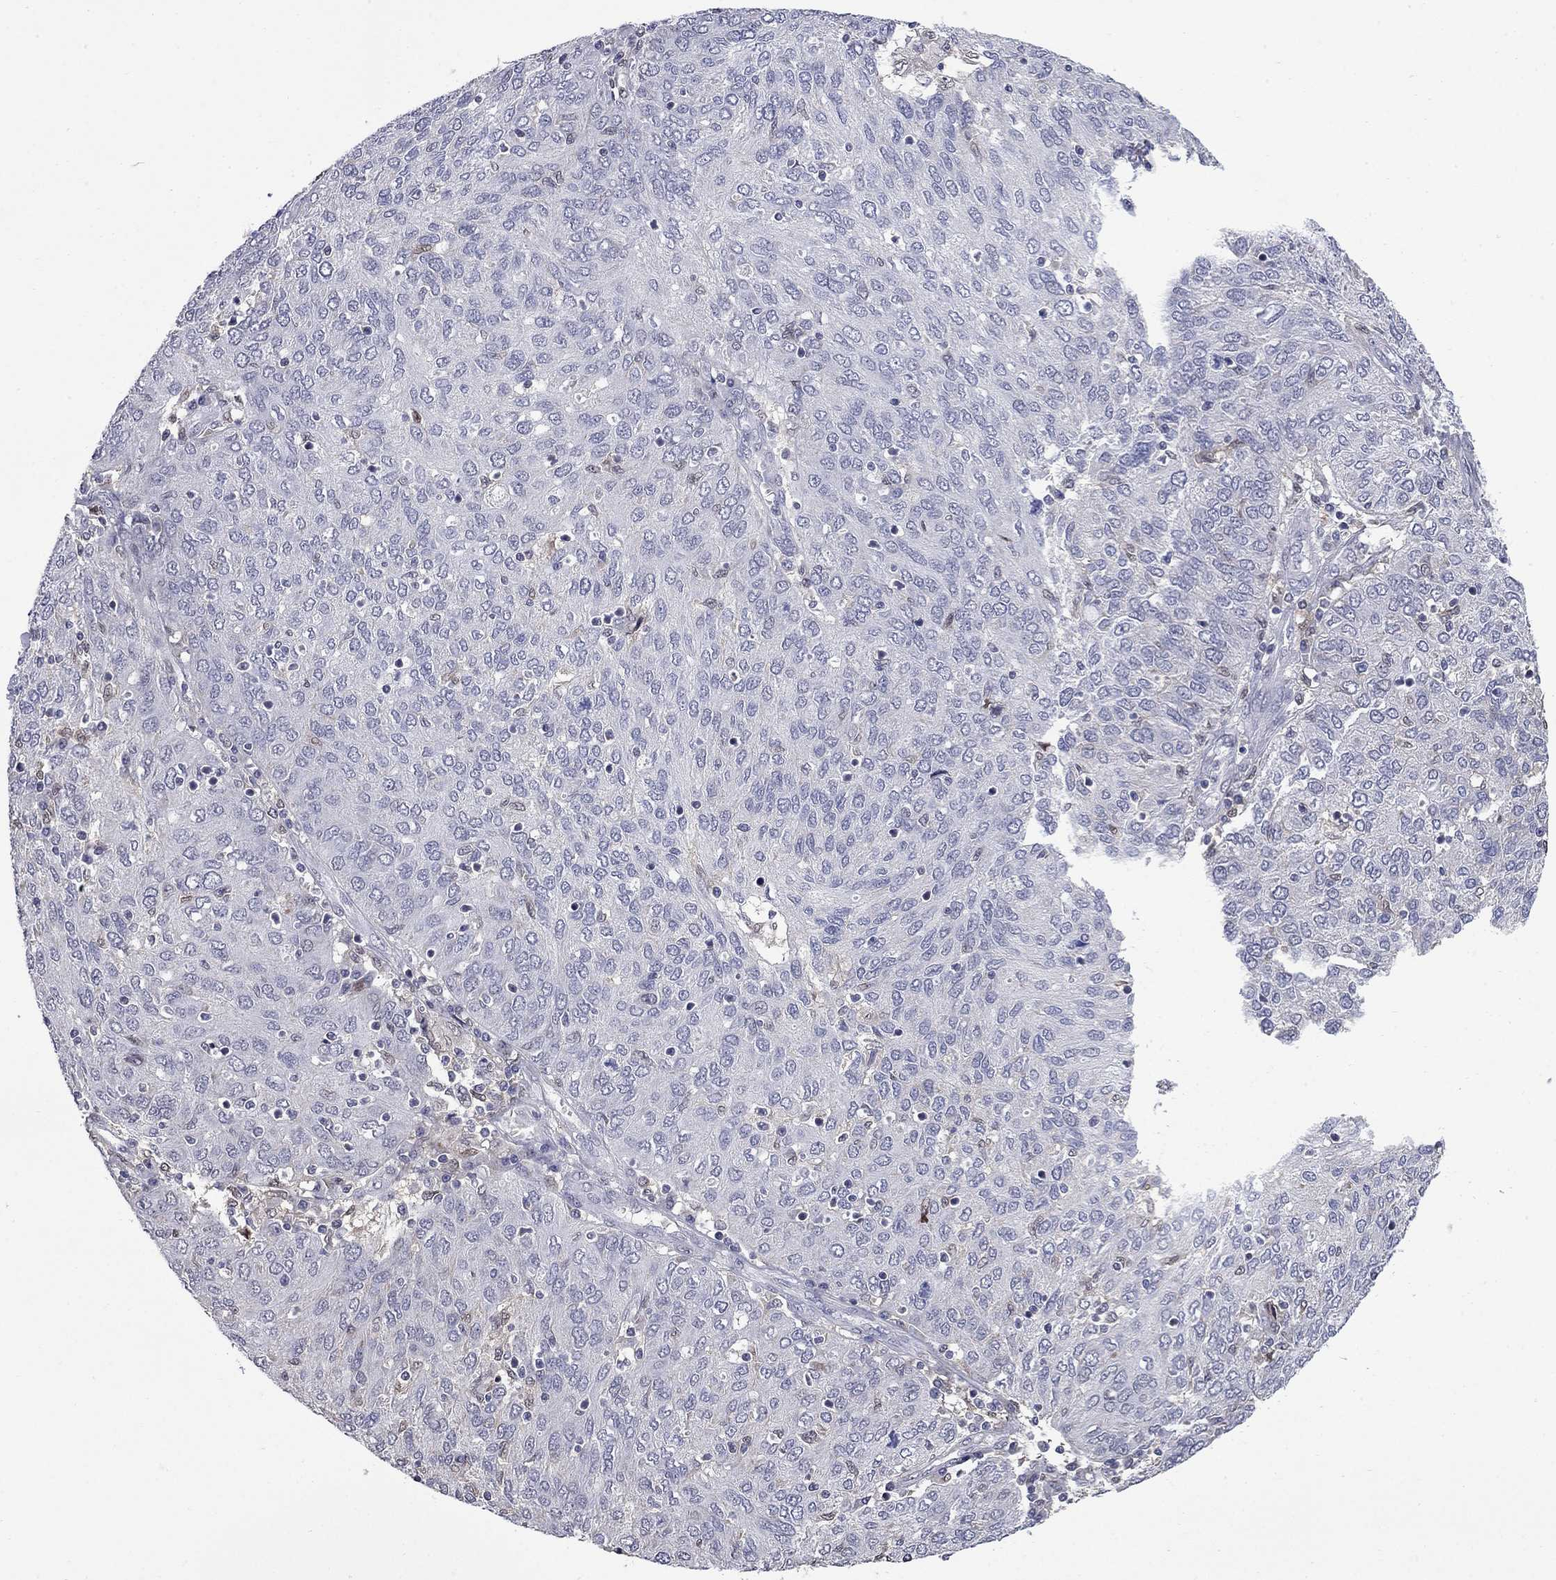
{"staining": {"intensity": "negative", "quantity": "none", "location": "none"}, "tissue": "ovarian cancer", "cell_type": "Tumor cells", "image_type": "cancer", "snomed": [{"axis": "morphology", "description": "Carcinoma, endometroid"}, {"axis": "topography", "description": "Ovary"}], "caption": "This is an immunohistochemistry (IHC) photomicrograph of ovarian cancer (endometroid carcinoma). There is no staining in tumor cells.", "gene": "HTR4", "patient": {"sex": "female", "age": 50}}